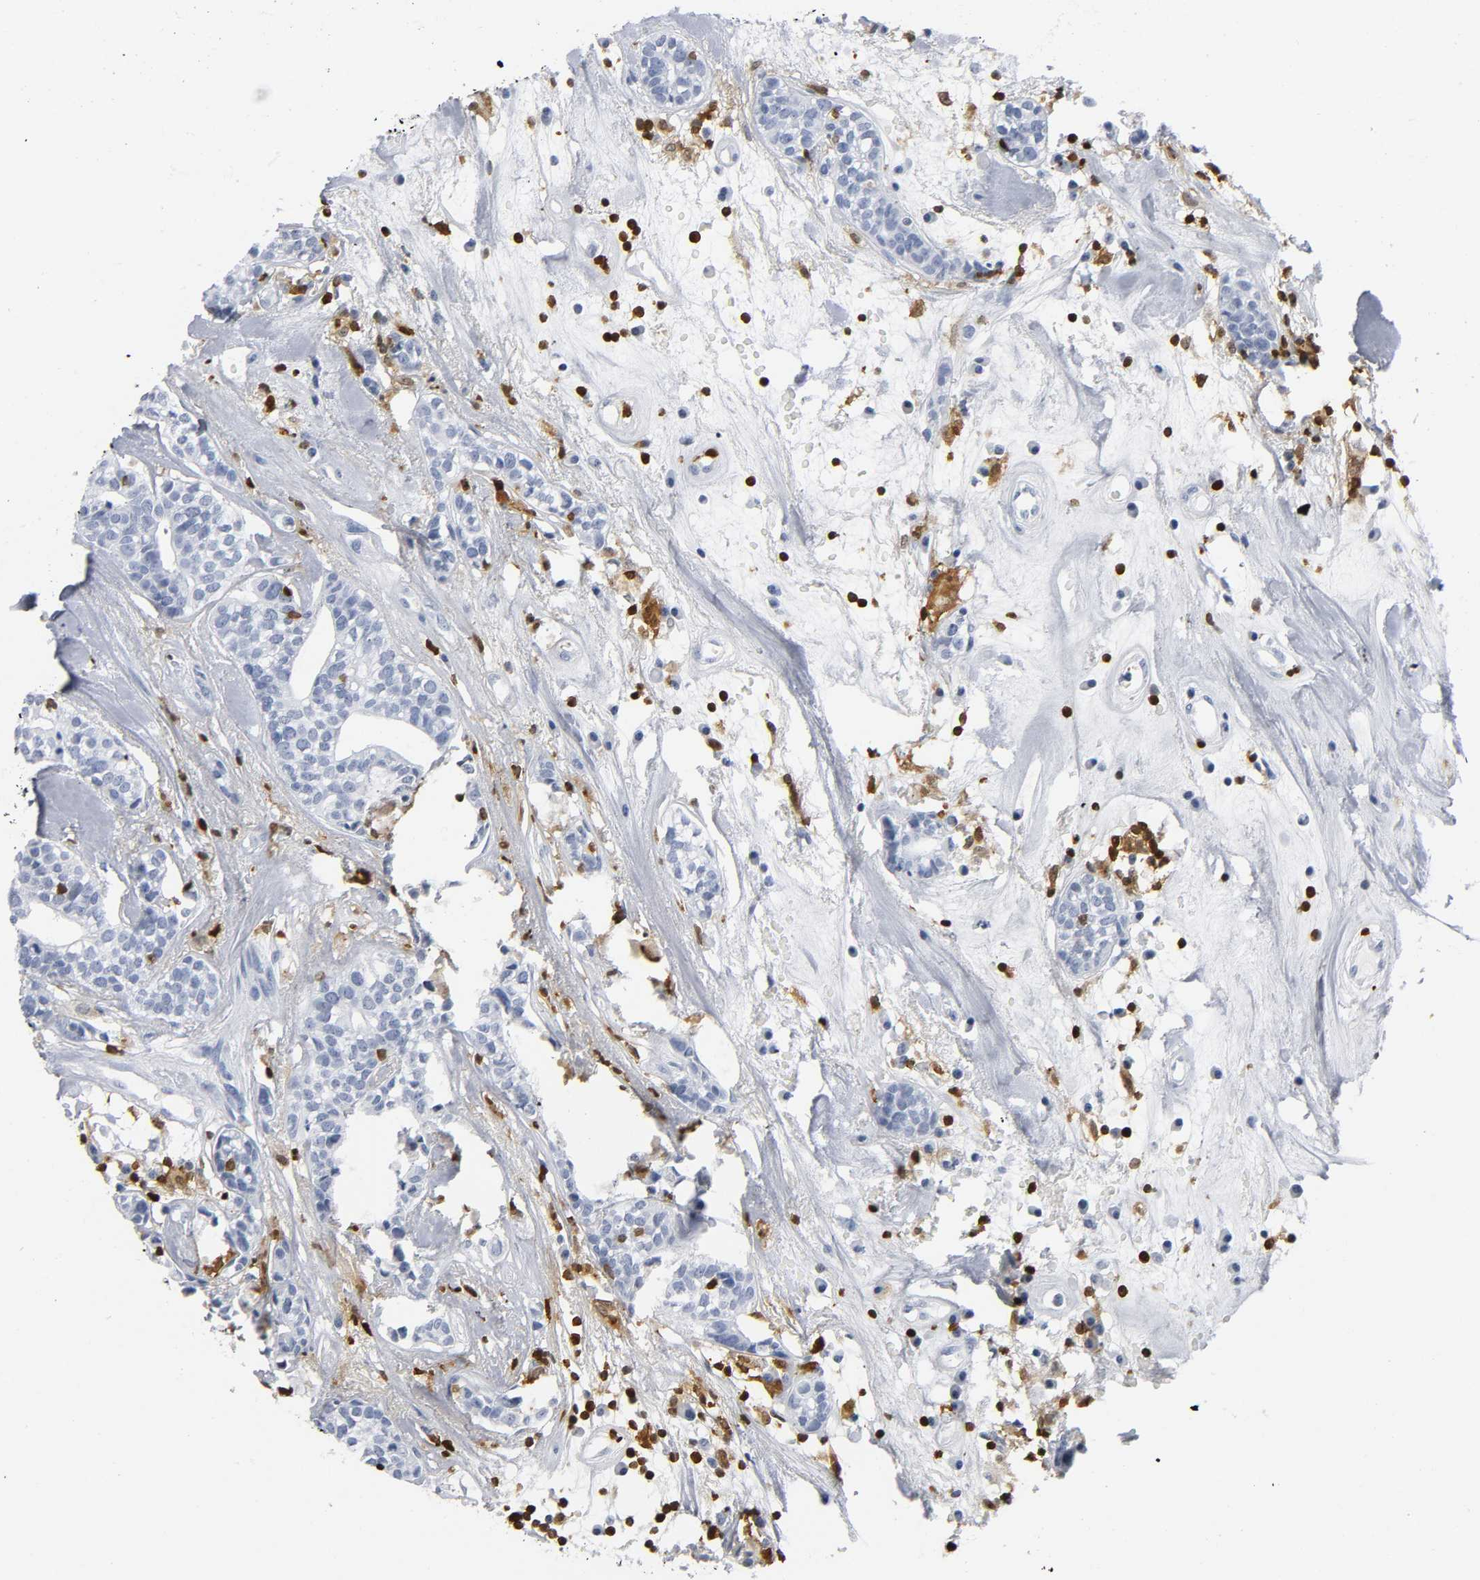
{"staining": {"intensity": "negative", "quantity": "none", "location": "none"}, "tissue": "head and neck cancer", "cell_type": "Tumor cells", "image_type": "cancer", "snomed": [{"axis": "morphology", "description": "Adenocarcinoma, NOS"}, {"axis": "topography", "description": "Salivary gland"}, {"axis": "topography", "description": "Head-Neck"}], "caption": "Adenocarcinoma (head and neck) stained for a protein using IHC displays no positivity tumor cells.", "gene": "DOK2", "patient": {"sex": "female", "age": 65}}